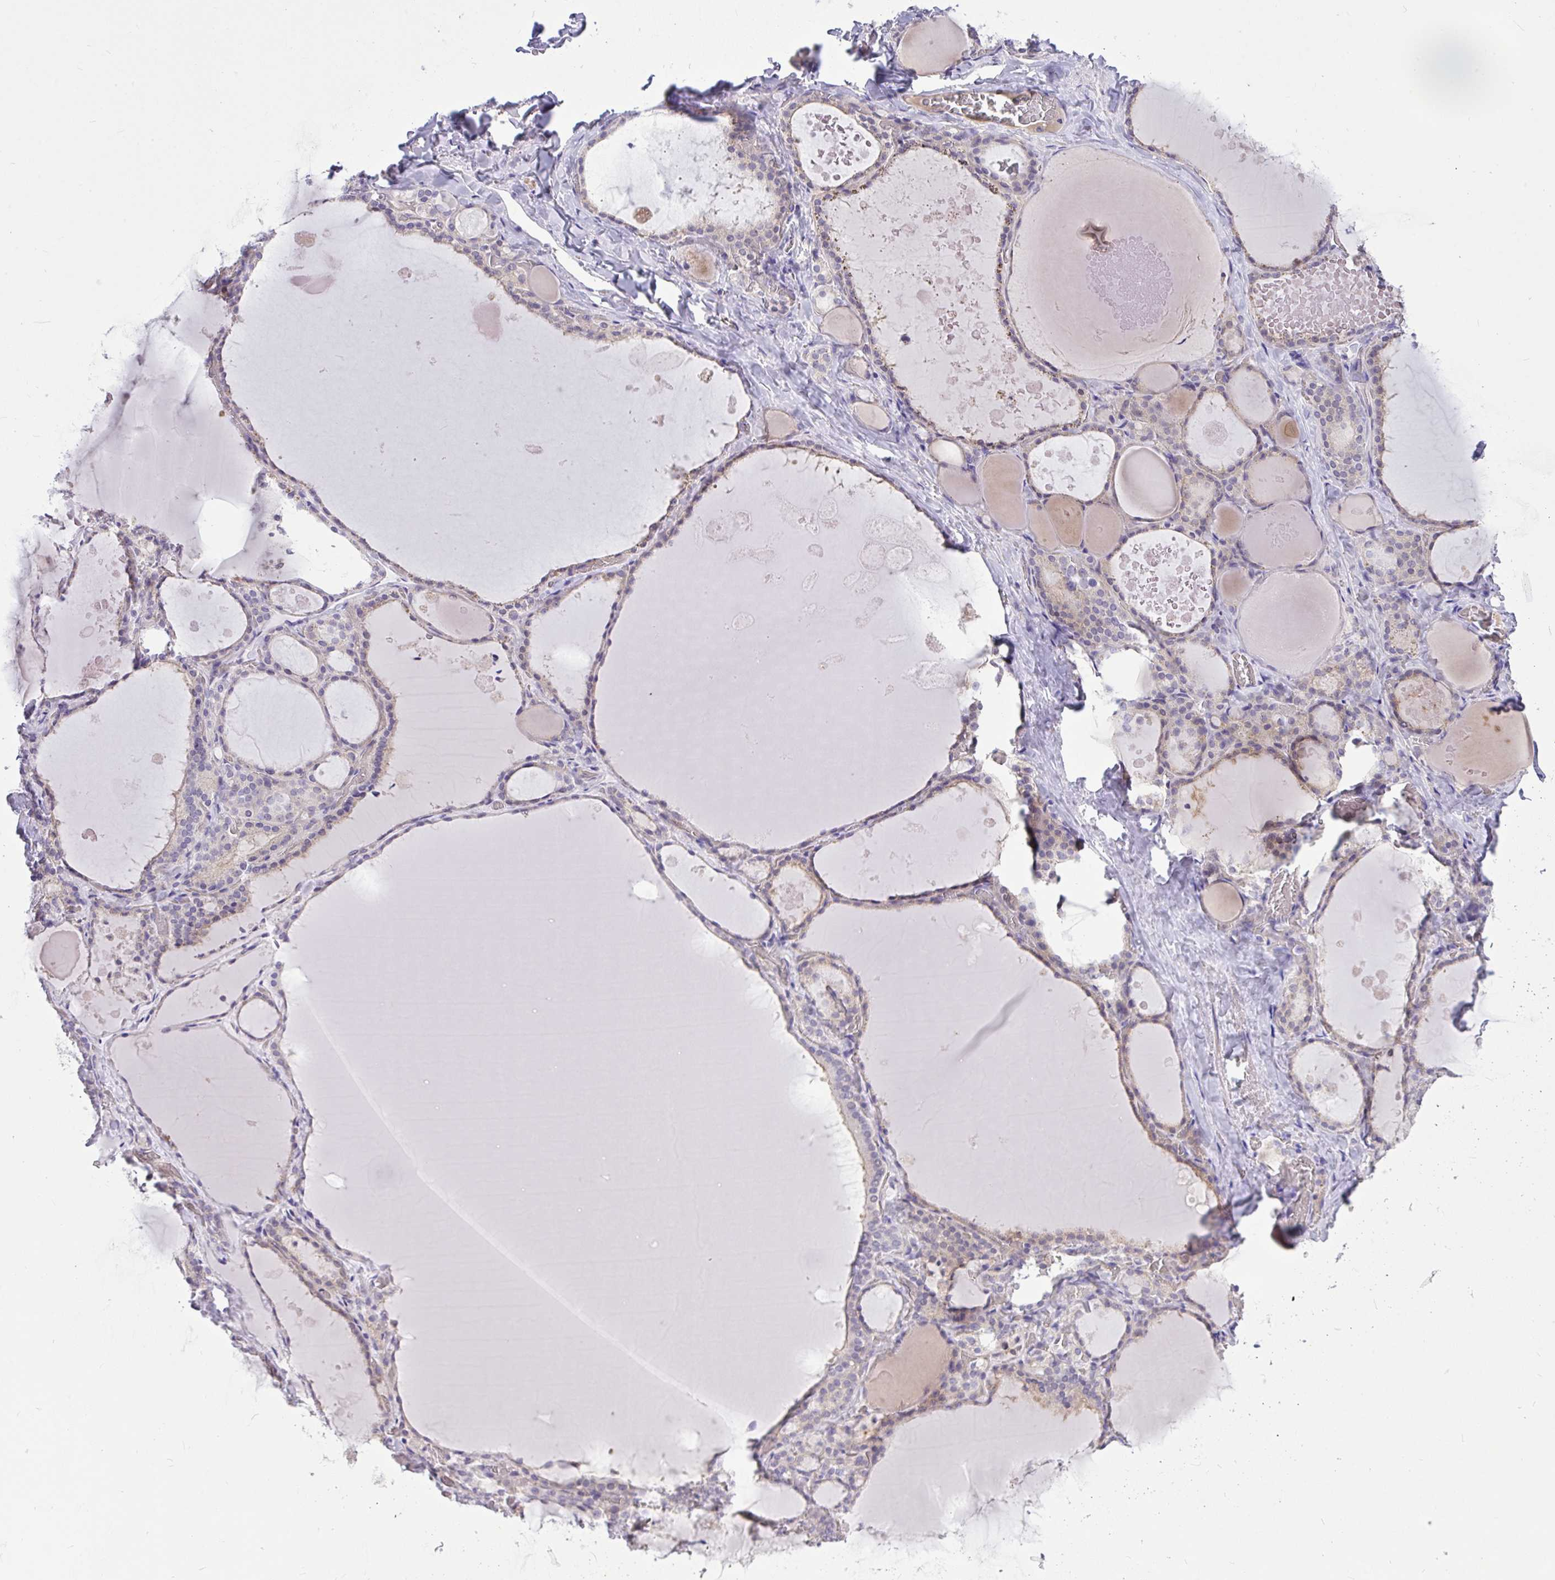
{"staining": {"intensity": "negative", "quantity": "none", "location": "none"}, "tissue": "thyroid gland", "cell_type": "Glandular cells", "image_type": "normal", "snomed": [{"axis": "morphology", "description": "Normal tissue, NOS"}, {"axis": "topography", "description": "Thyroid gland"}], "caption": "A high-resolution photomicrograph shows immunohistochemistry (IHC) staining of normal thyroid gland, which displays no significant staining in glandular cells.", "gene": "MOCS1", "patient": {"sex": "male", "age": 56}}